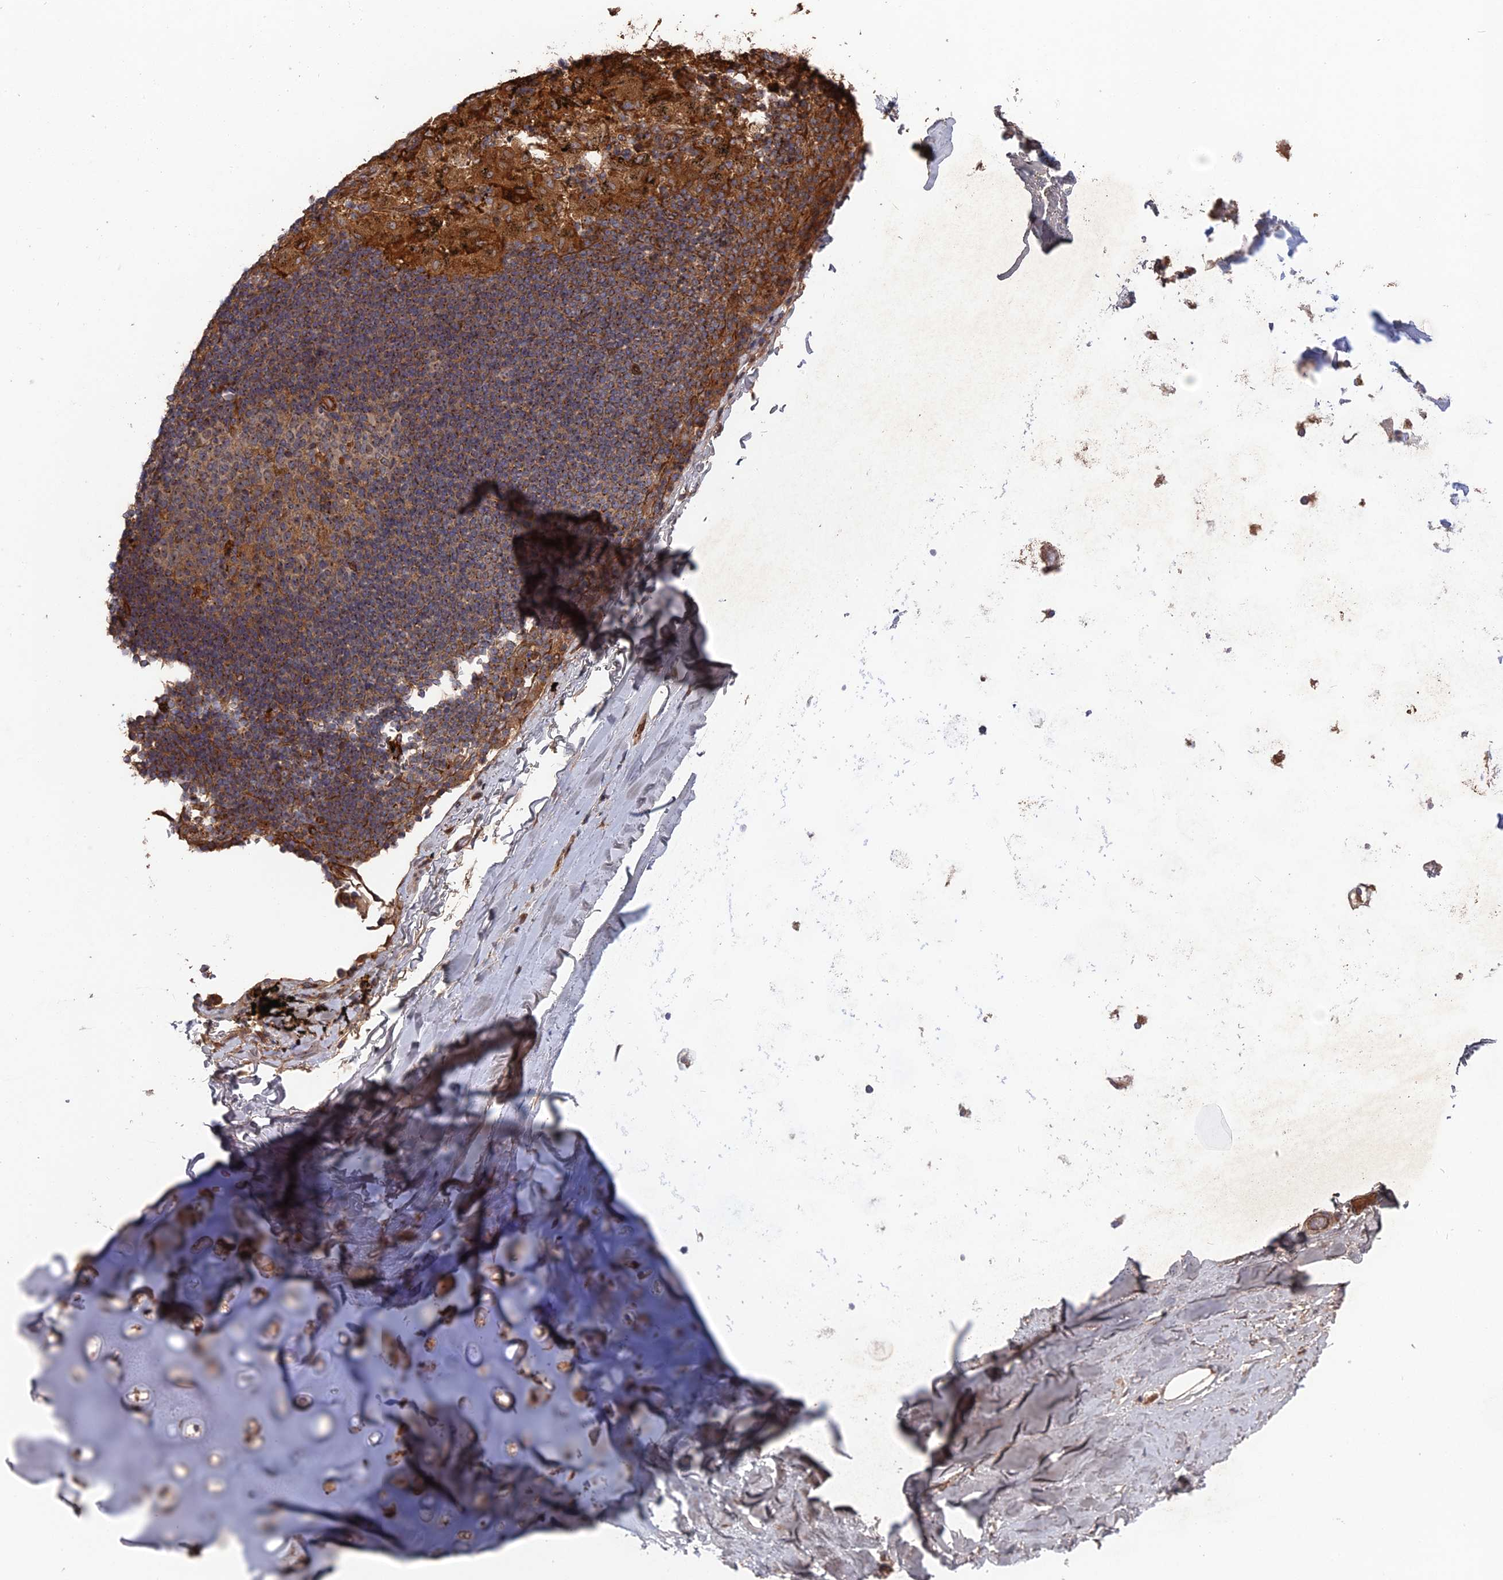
{"staining": {"intensity": "weak", "quantity": "25%-75%", "location": "cytoplasmic/membranous"}, "tissue": "adipose tissue", "cell_type": "Adipocytes", "image_type": "normal", "snomed": [{"axis": "morphology", "description": "Normal tissue, NOS"}, {"axis": "topography", "description": "Lymph node"}, {"axis": "topography", "description": "Bronchus"}], "caption": "About 25%-75% of adipocytes in normal human adipose tissue demonstrate weak cytoplasmic/membranous protein staining as visualized by brown immunohistochemical staining.", "gene": "DEF8", "patient": {"sex": "male", "age": 63}}